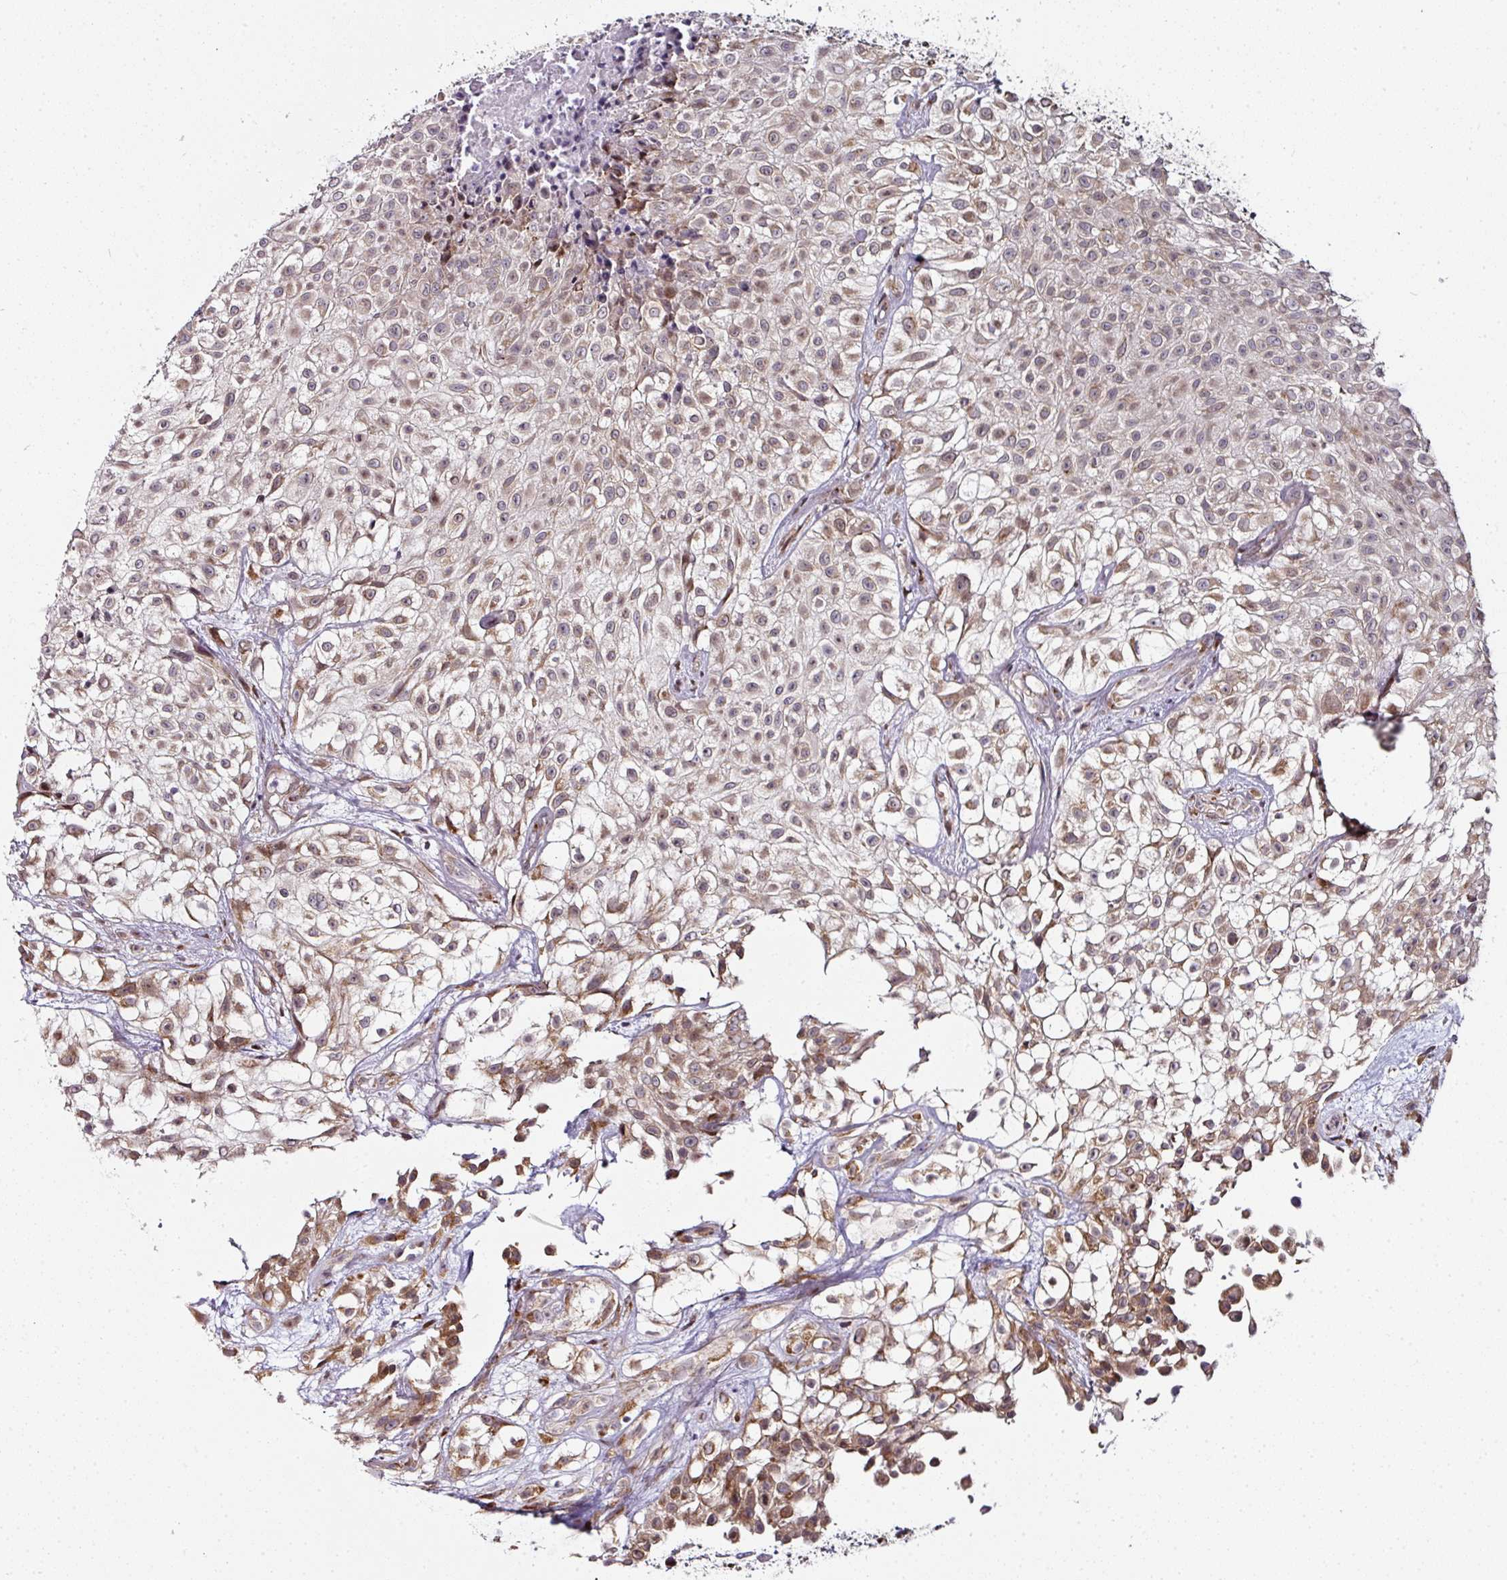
{"staining": {"intensity": "weak", "quantity": ">75%", "location": "cytoplasmic/membranous"}, "tissue": "urothelial cancer", "cell_type": "Tumor cells", "image_type": "cancer", "snomed": [{"axis": "morphology", "description": "Urothelial carcinoma, High grade"}, {"axis": "topography", "description": "Urinary bladder"}], "caption": "Urothelial carcinoma (high-grade) was stained to show a protein in brown. There is low levels of weak cytoplasmic/membranous expression in approximately >75% of tumor cells. Immunohistochemistry stains the protein of interest in brown and the nuclei are stained blue.", "gene": "APOLD1", "patient": {"sex": "male", "age": 56}}